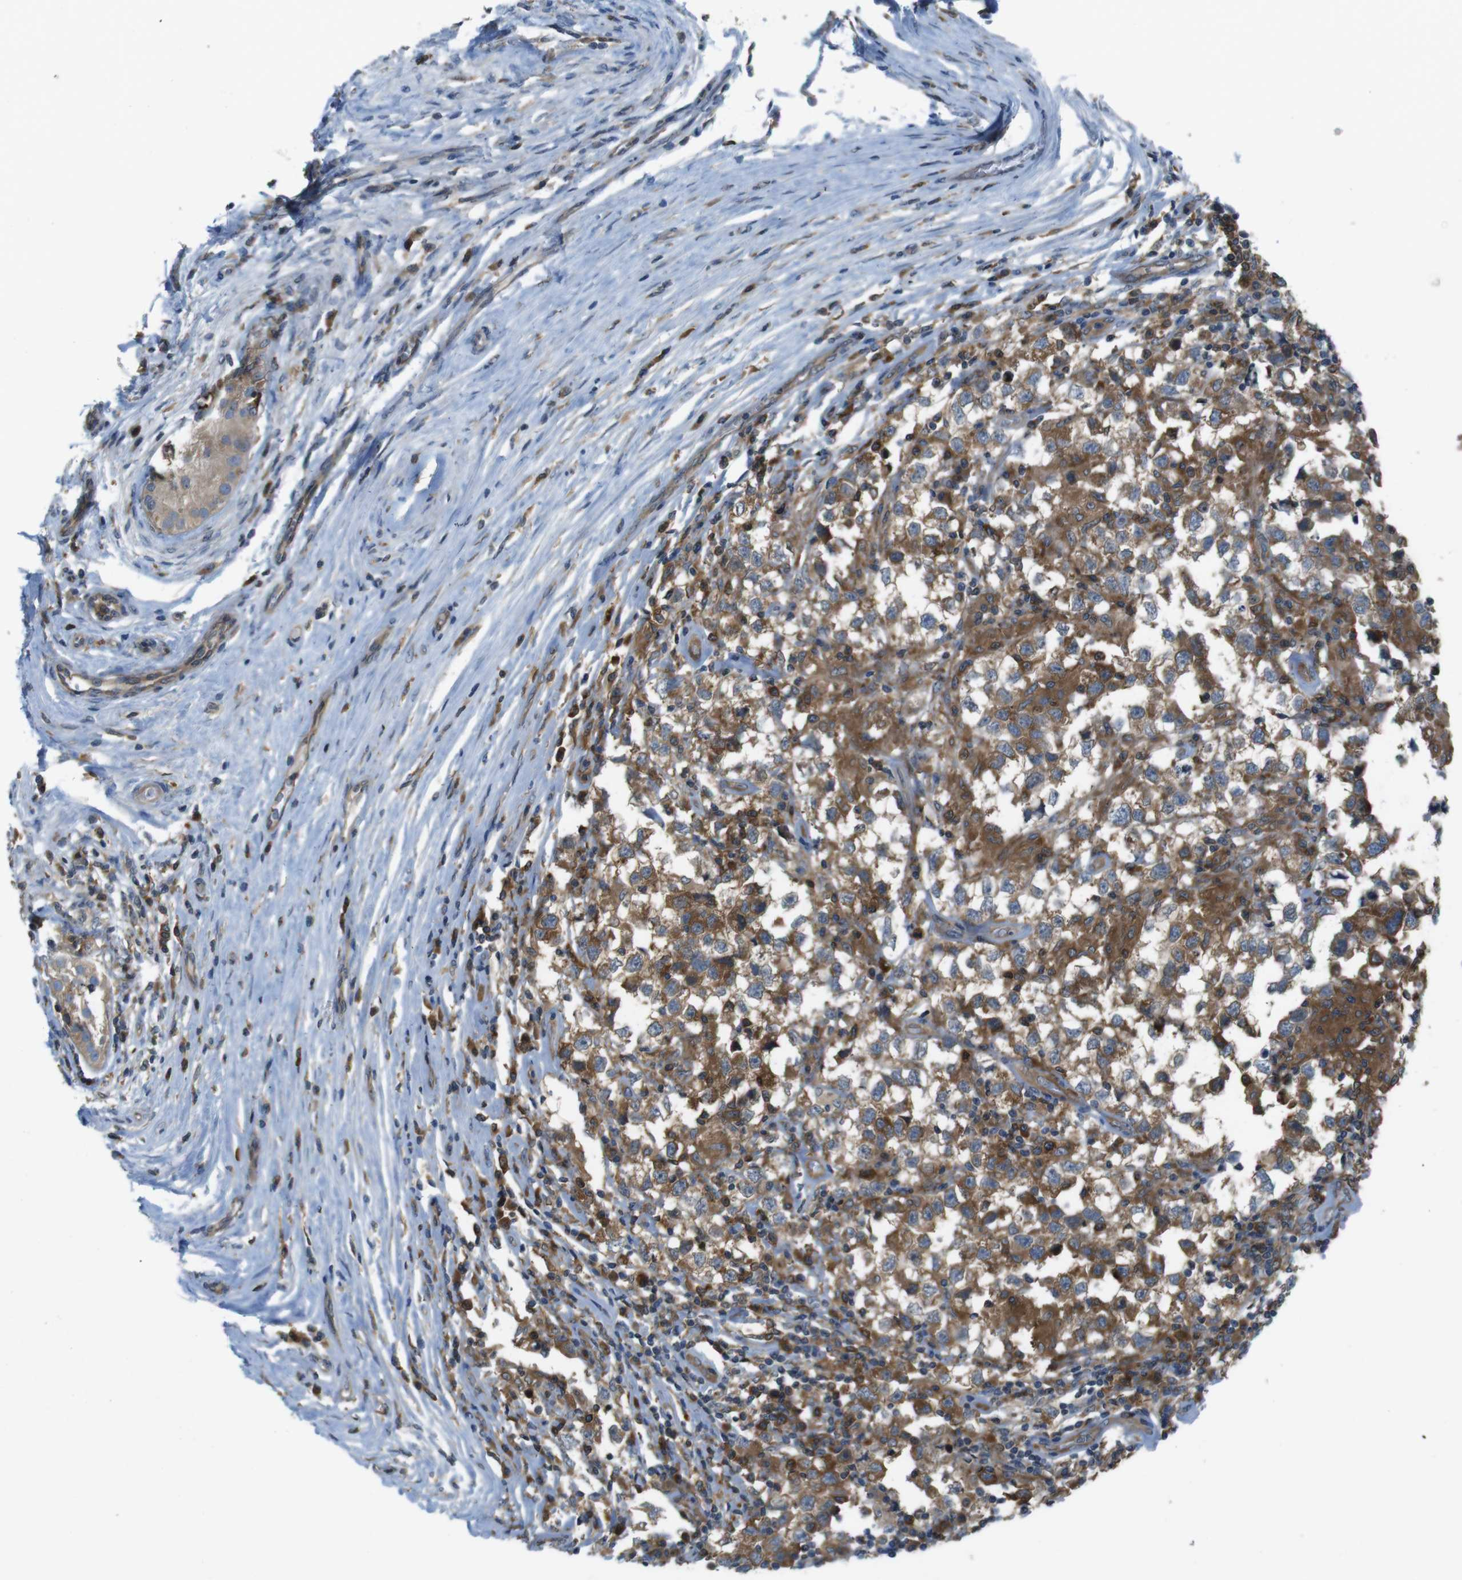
{"staining": {"intensity": "moderate", "quantity": ">75%", "location": "cytoplasmic/membranous"}, "tissue": "testis cancer", "cell_type": "Tumor cells", "image_type": "cancer", "snomed": [{"axis": "morphology", "description": "Carcinoma, Embryonal, NOS"}, {"axis": "topography", "description": "Testis"}], "caption": "High-power microscopy captured an IHC image of testis cancer, revealing moderate cytoplasmic/membranous staining in approximately >75% of tumor cells.", "gene": "MTHFD1", "patient": {"sex": "male", "age": 21}}